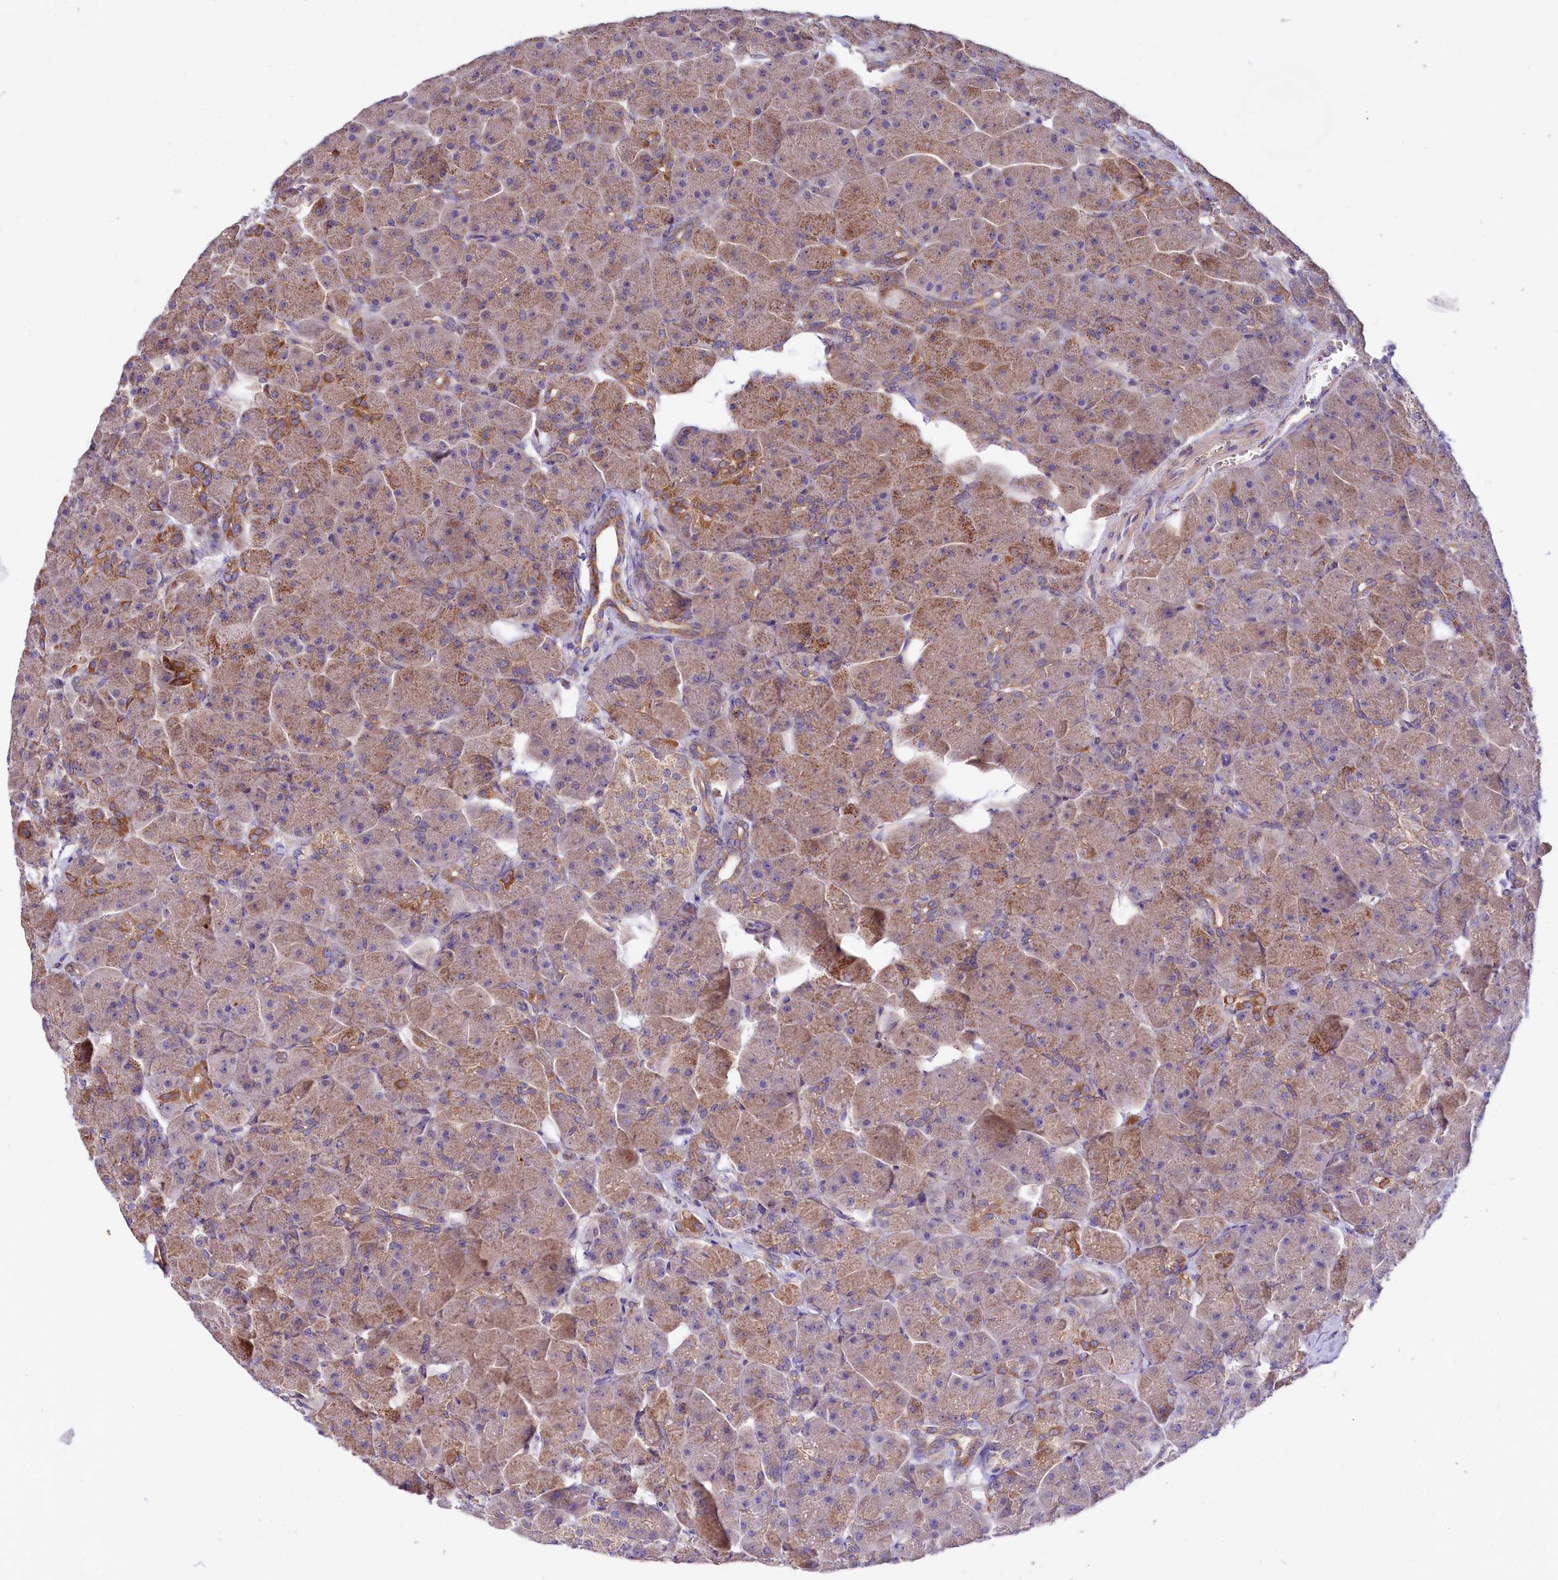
{"staining": {"intensity": "moderate", "quantity": "25%-75%", "location": "cytoplasmic/membranous"}, "tissue": "pancreas", "cell_type": "Exocrine glandular cells", "image_type": "normal", "snomed": [{"axis": "morphology", "description": "Normal tissue, NOS"}, {"axis": "topography", "description": "Pancreas"}], "caption": "Protein staining of normal pancreas demonstrates moderate cytoplasmic/membranous staining in approximately 25%-75% of exocrine glandular cells.", "gene": "ZNF45", "patient": {"sex": "male", "age": 66}}